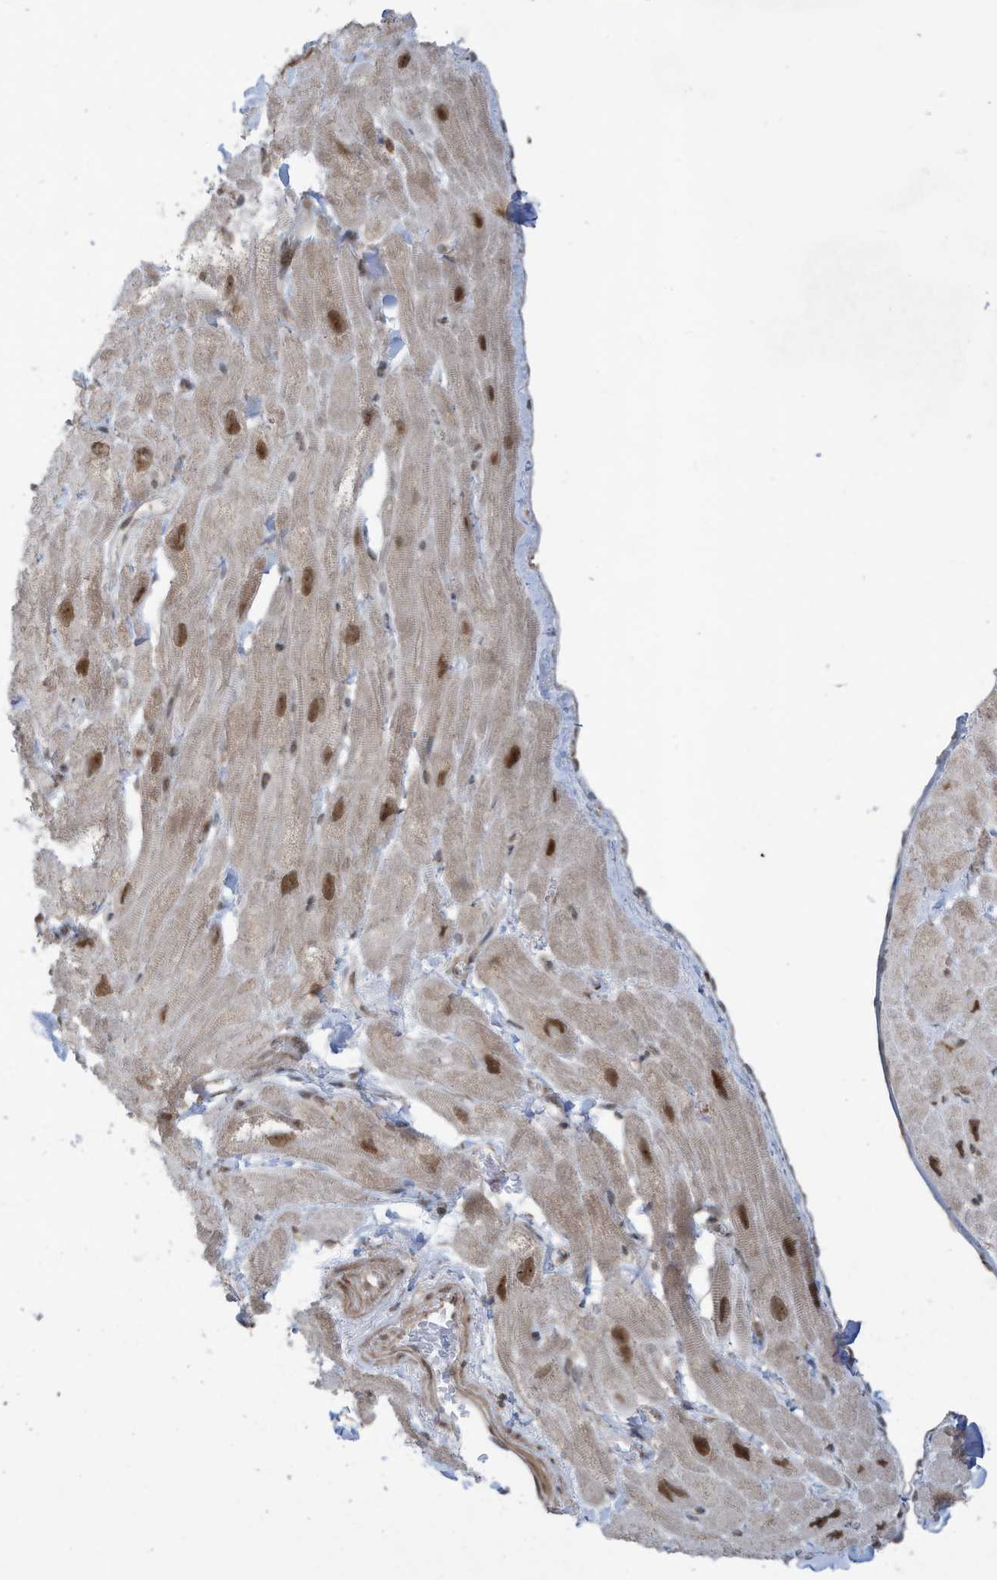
{"staining": {"intensity": "moderate", "quantity": "<25%", "location": "nuclear"}, "tissue": "heart muscle", "cell_type": "Cardiomyocytes", "image_type": "normal", "snomed": [{"axis": "morphology", "description": "Normal tissue, NOS"}, {"axis": "topography", "description": "Heart"}], "caption": "Protein staining of normal heart muscle reveals moderate nuclear staining in about <25% of cardiomyocytes. (Brightfield microscopy of DAB IHC at high magnification).", "gene": "REPIN1", "patient": {"sex": "male", "age": 49}}